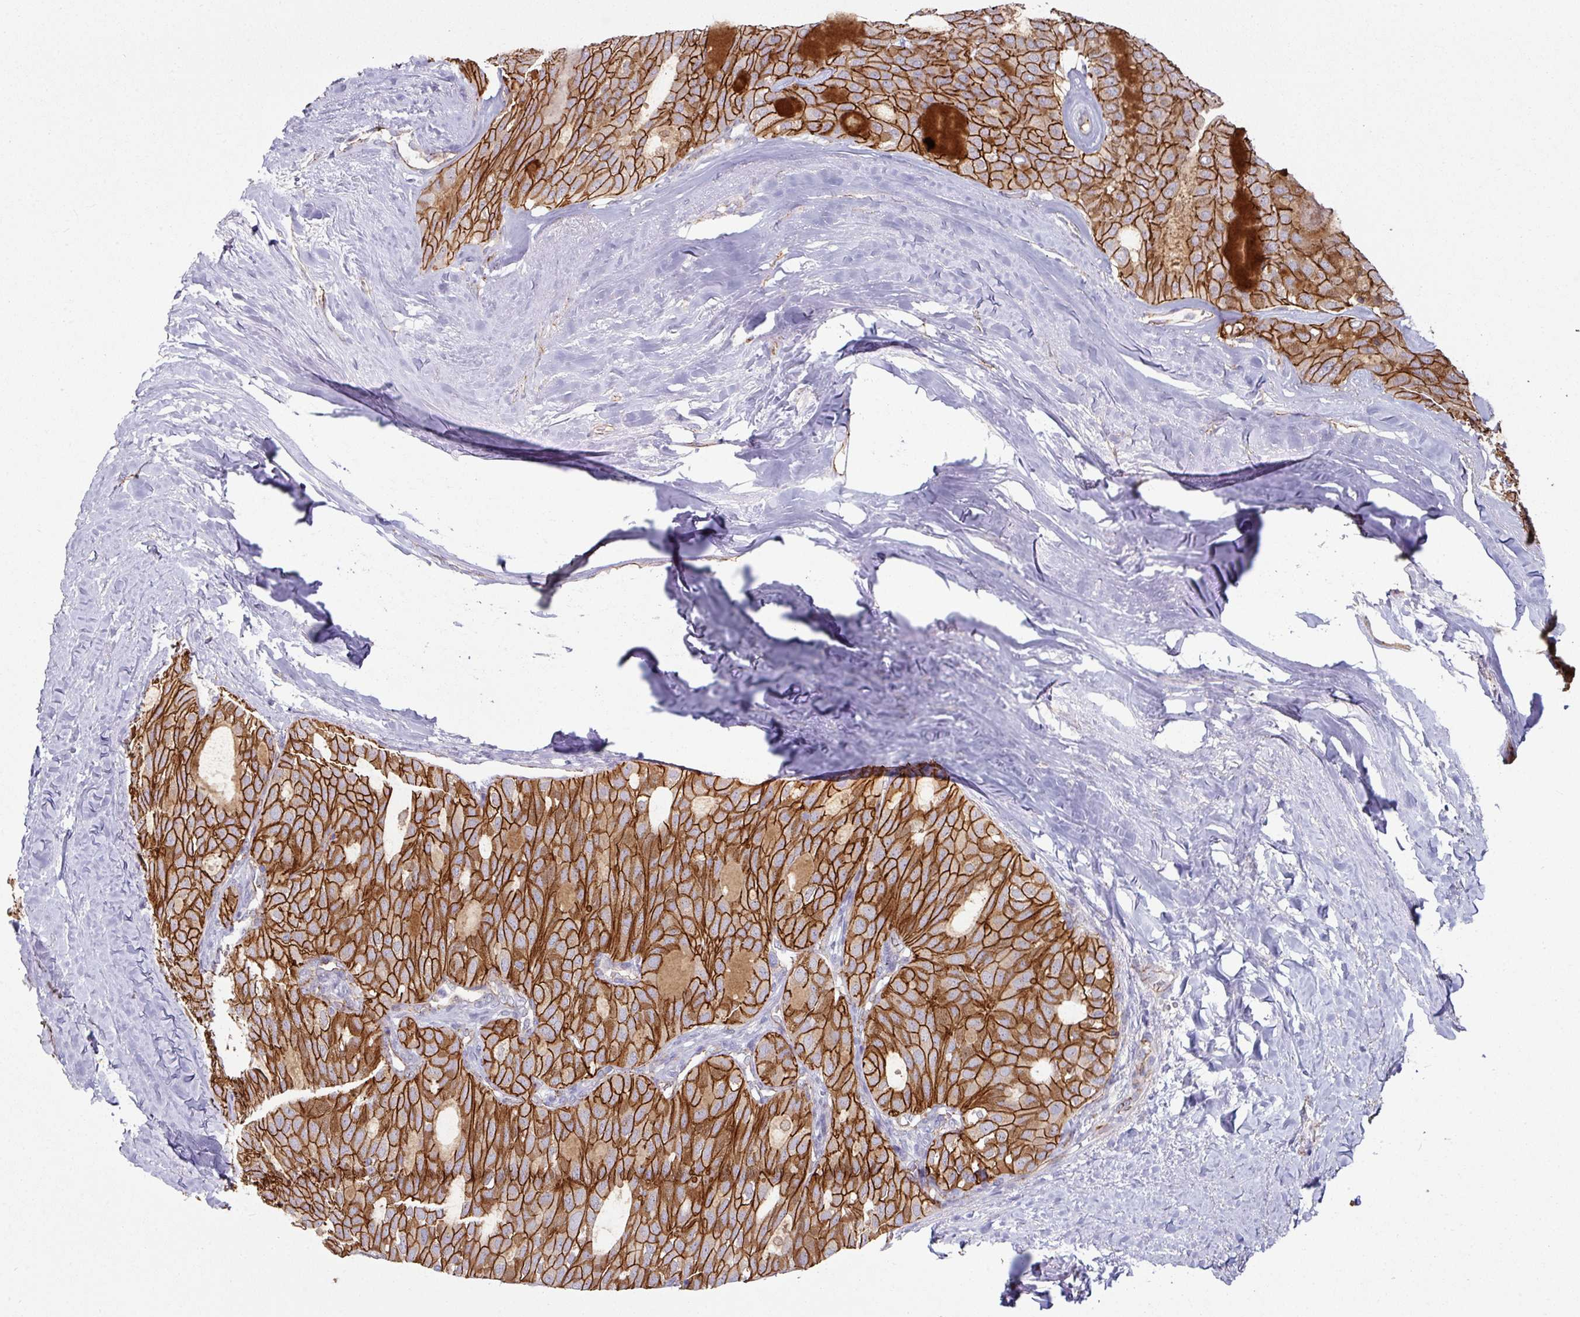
{"staining": {"intensity": "strong", "quantity": ">75%", "location": "cytoplasmic/membranous"}, "tissue": "thyroid cancer", "cell_type": "Tumor cells", "image_type": "cancer", "snomed": [{"axis": "morphology", "description": "Follicular adenoma carcinoma, NOS"}, {"axis": "topography", "description": "Thyroid gland"}], "caption": "Protein analysis of thyroid follicular adenoma carcinoma tissue exhibits strong cytoplasmic/membranous expression in approximately >75% of tumor cells. Nuclei are stained in blue.", "gene": "JUP", "patient": {"sex": "male", "age": 75}}